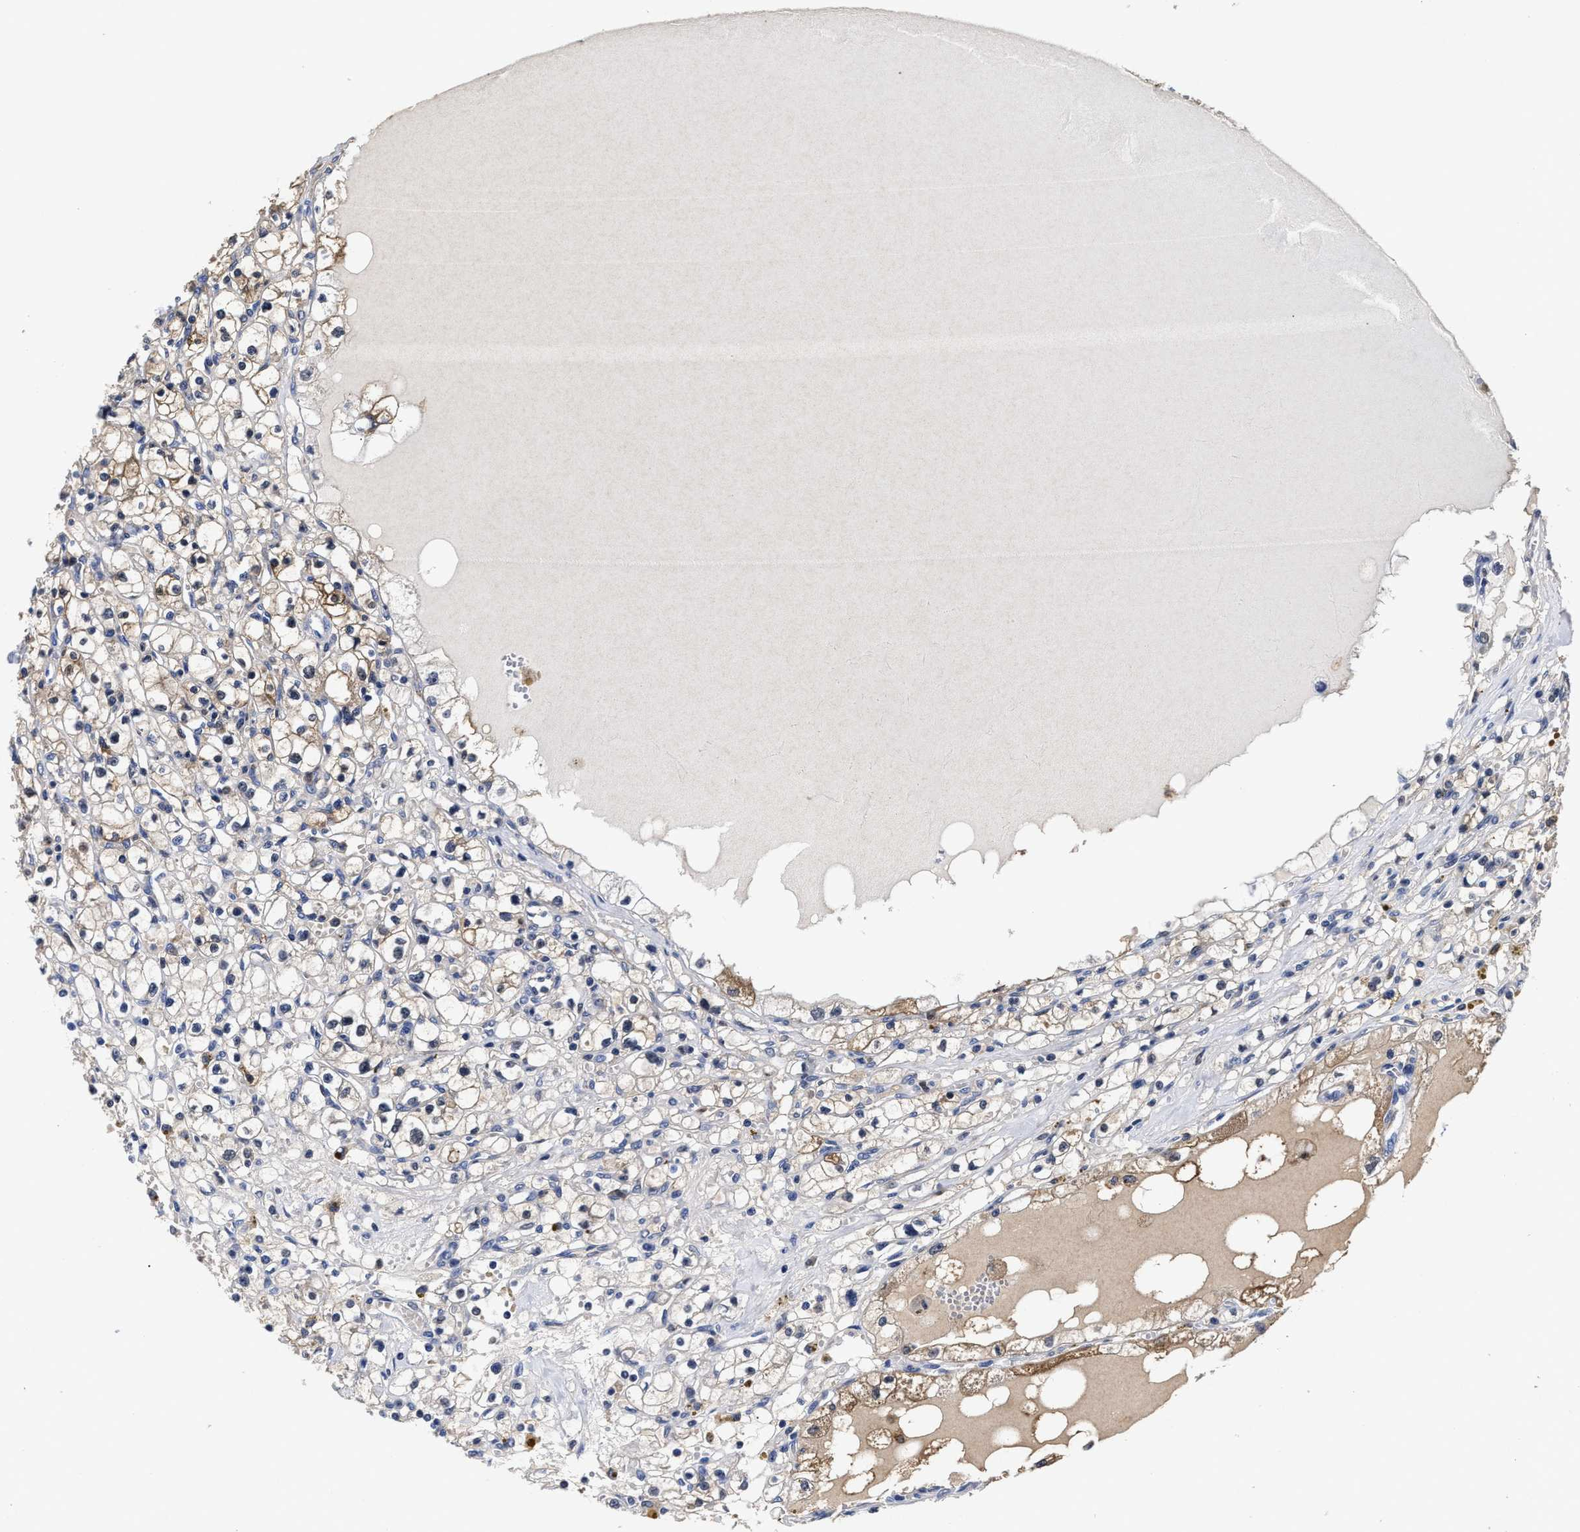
{"staining": {"intensity": "weak", "quantity": "25%-75%", "location": "cytoplasmic/membranous"}, "tissue": "renal cancer", "cell_type": "Tumor cells", "image_type": "cancer", "snomed": [{"axis": "morphology", "description": "Adenocarcinoma, NOS"}, {"axis": "topography", "description": "Kidney"}], "caption": "A photomicrograph of renal cancer stained for a protein shows weak cytoplasmic/membranous brown staining in tumor cells.", "gene": "PRPF4B", "patient": {"sex": "male", "age": 56}}